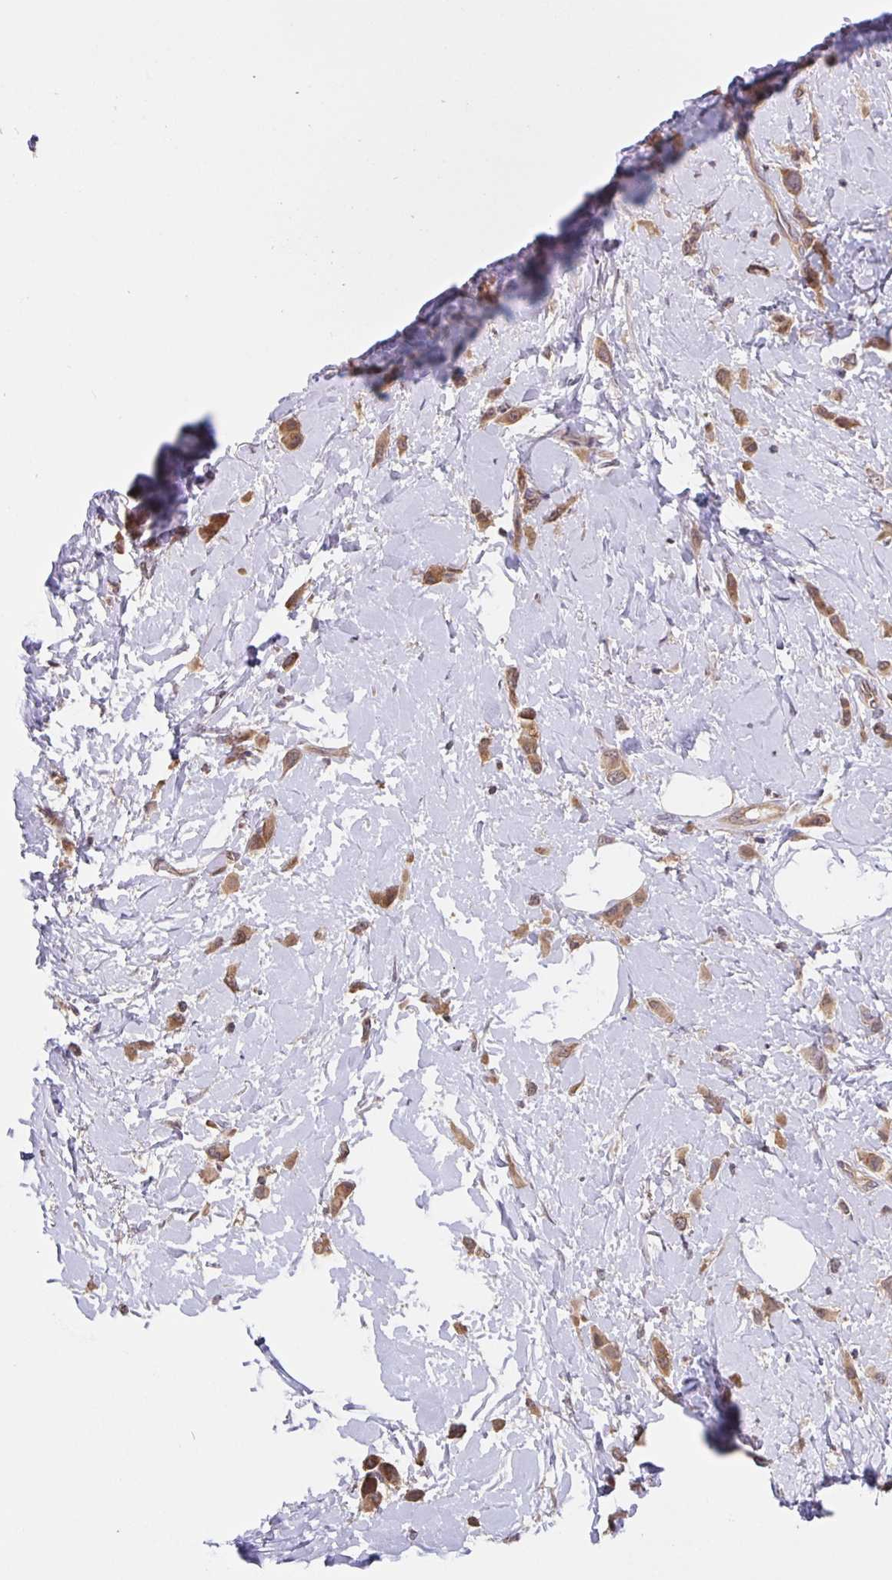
{"staining": {"intensity": "moderate", "quantity": ">75%", "location": "cytoplasmic/membranous"}, "tissue": "breast cancer", "cell_type": "Tumor cells", "image_type": "cancer", "snomed": [{"axis": "morphology", "description": "Lobular carcinoma"}, {"axis": "topography", "description": "Breast"}], "caption": "Breast cancer (lobular carcinoma) stained with a brown dye exhibits moderate cytoplasmic/membranous positive staining in about >75% of tumor cells.", "gene": "FEM1C", "patient": {"sex": "female", "age": 66}}